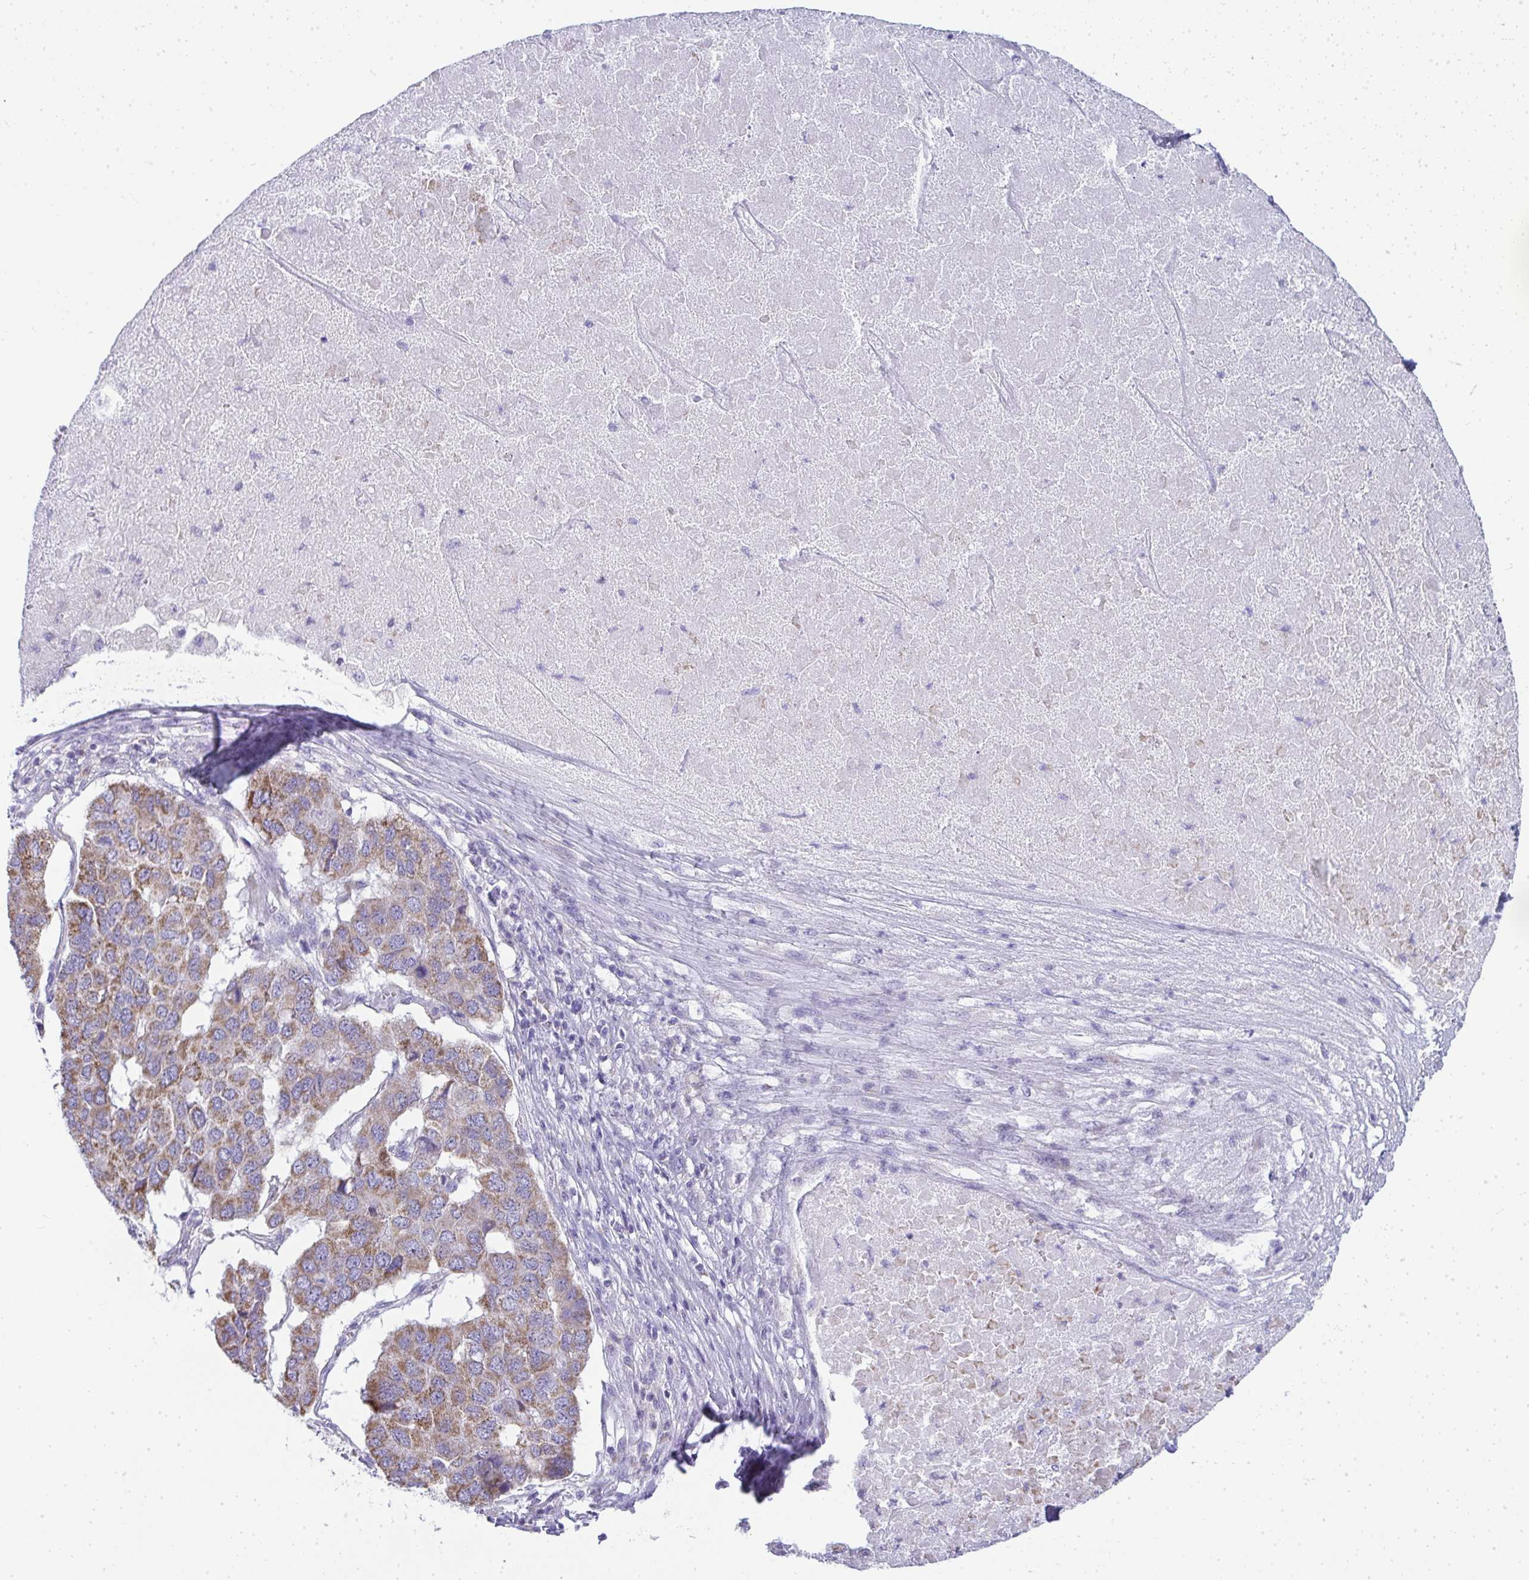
{"staining": {"intensity": "moderate", "quantity": ">75%", "location": "cytoplasmic/membranous"}, "tissue": "pancreatic cancer", "cell_type": "Tumor cells", "image_type": "cancer", "snomed": [{"axis": "morphology", "description": "Adenocarcinoma, NOS"}, {"axis": "topography", "description": "Pancreas"}], "caption": "Approximately >75% of tumor cells in pancreatic cancer show moderate cytoplasmic/membranous protein staining as visualized by brown immunohistochemical staining.", "gene": "SLC6A1", "patient": {"sex": "male", "age": 50}}